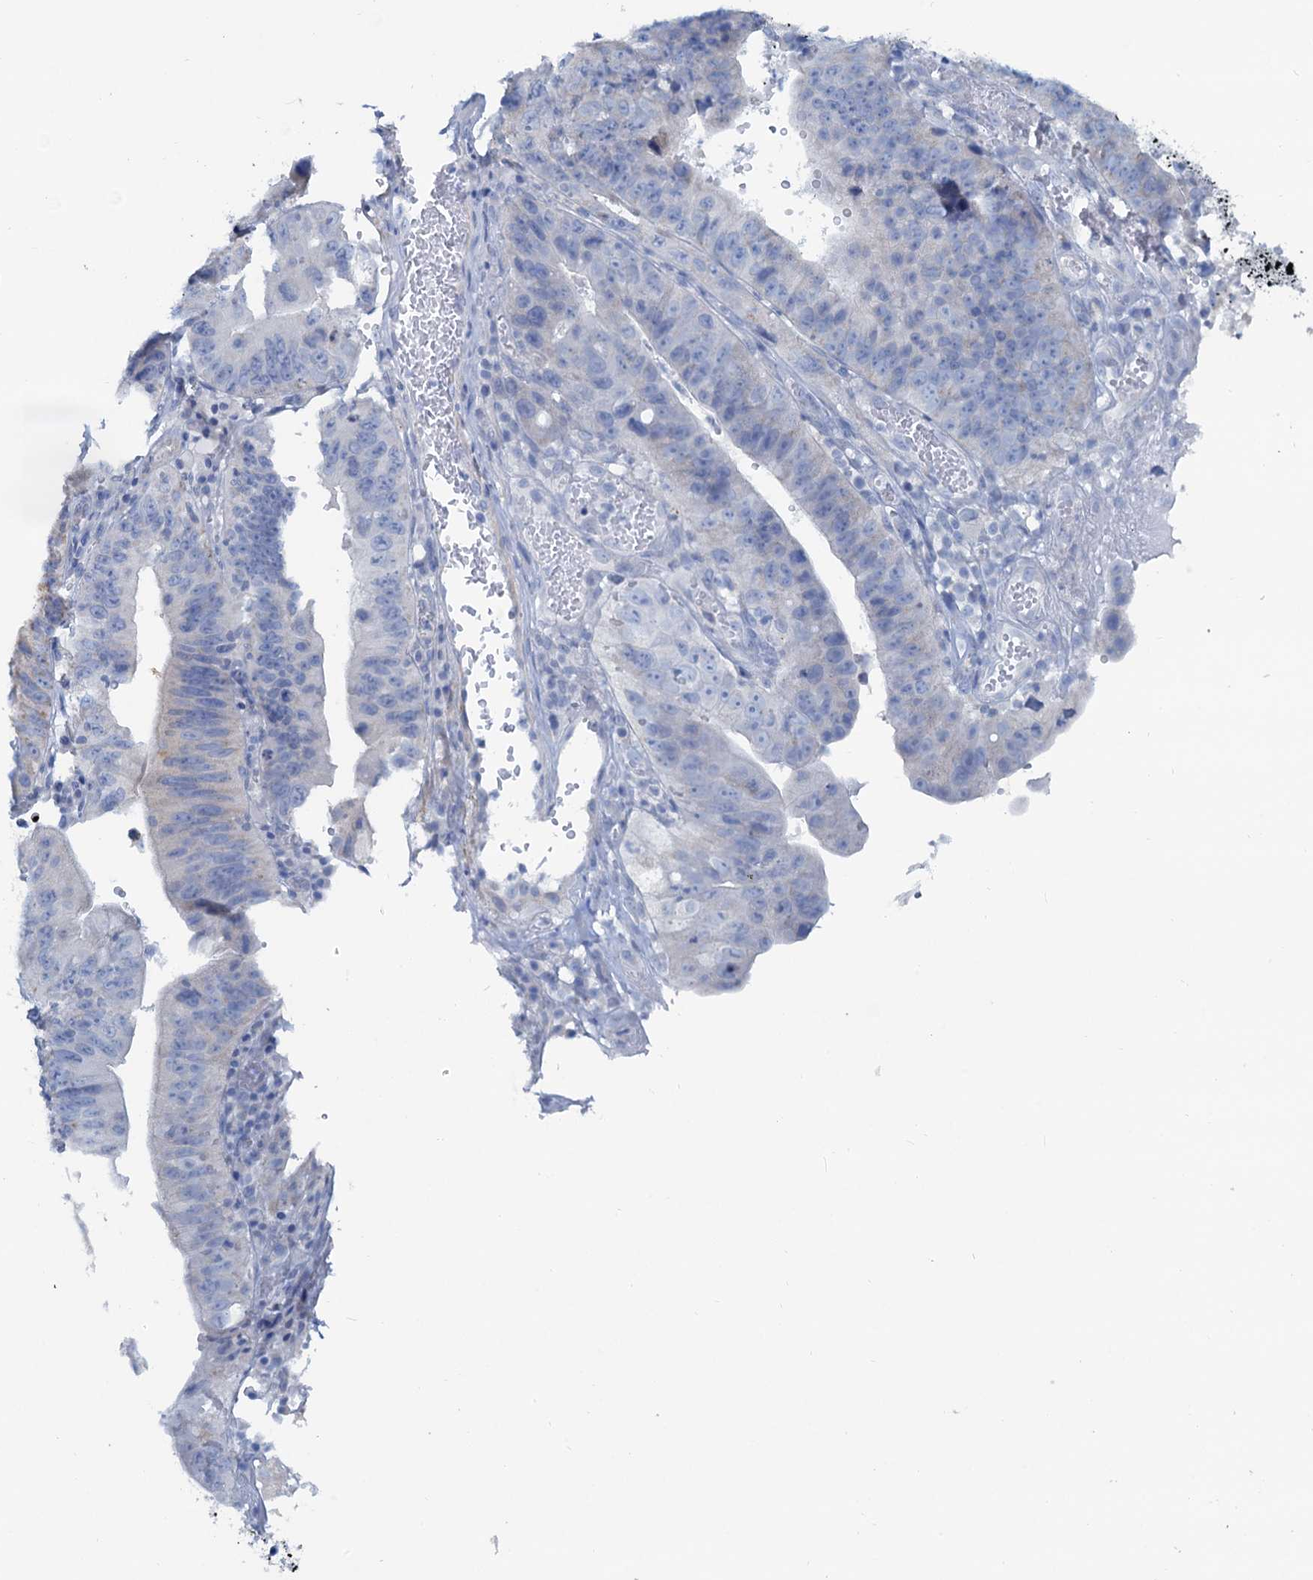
{"staining": {"intensity": "negative", "quantity": "none", "location": "none"}, "tissue": "stomach cancer", "cell_type": "Tumor cells", "image_type": "cancer", "snomed": [{"axis": "morphology", "description": "Adenocarcinoma, NOS"}, {"axis": "topography", "description": "Stomach"}], "caption": "An IHC micrograph of adenocarcinoma (stomach) is shown. There is no staining in tumor cells of adenocarcinoma (stomach).", "gene": "SLC1A3", "patient": {"sex": "male", "age": 59}}